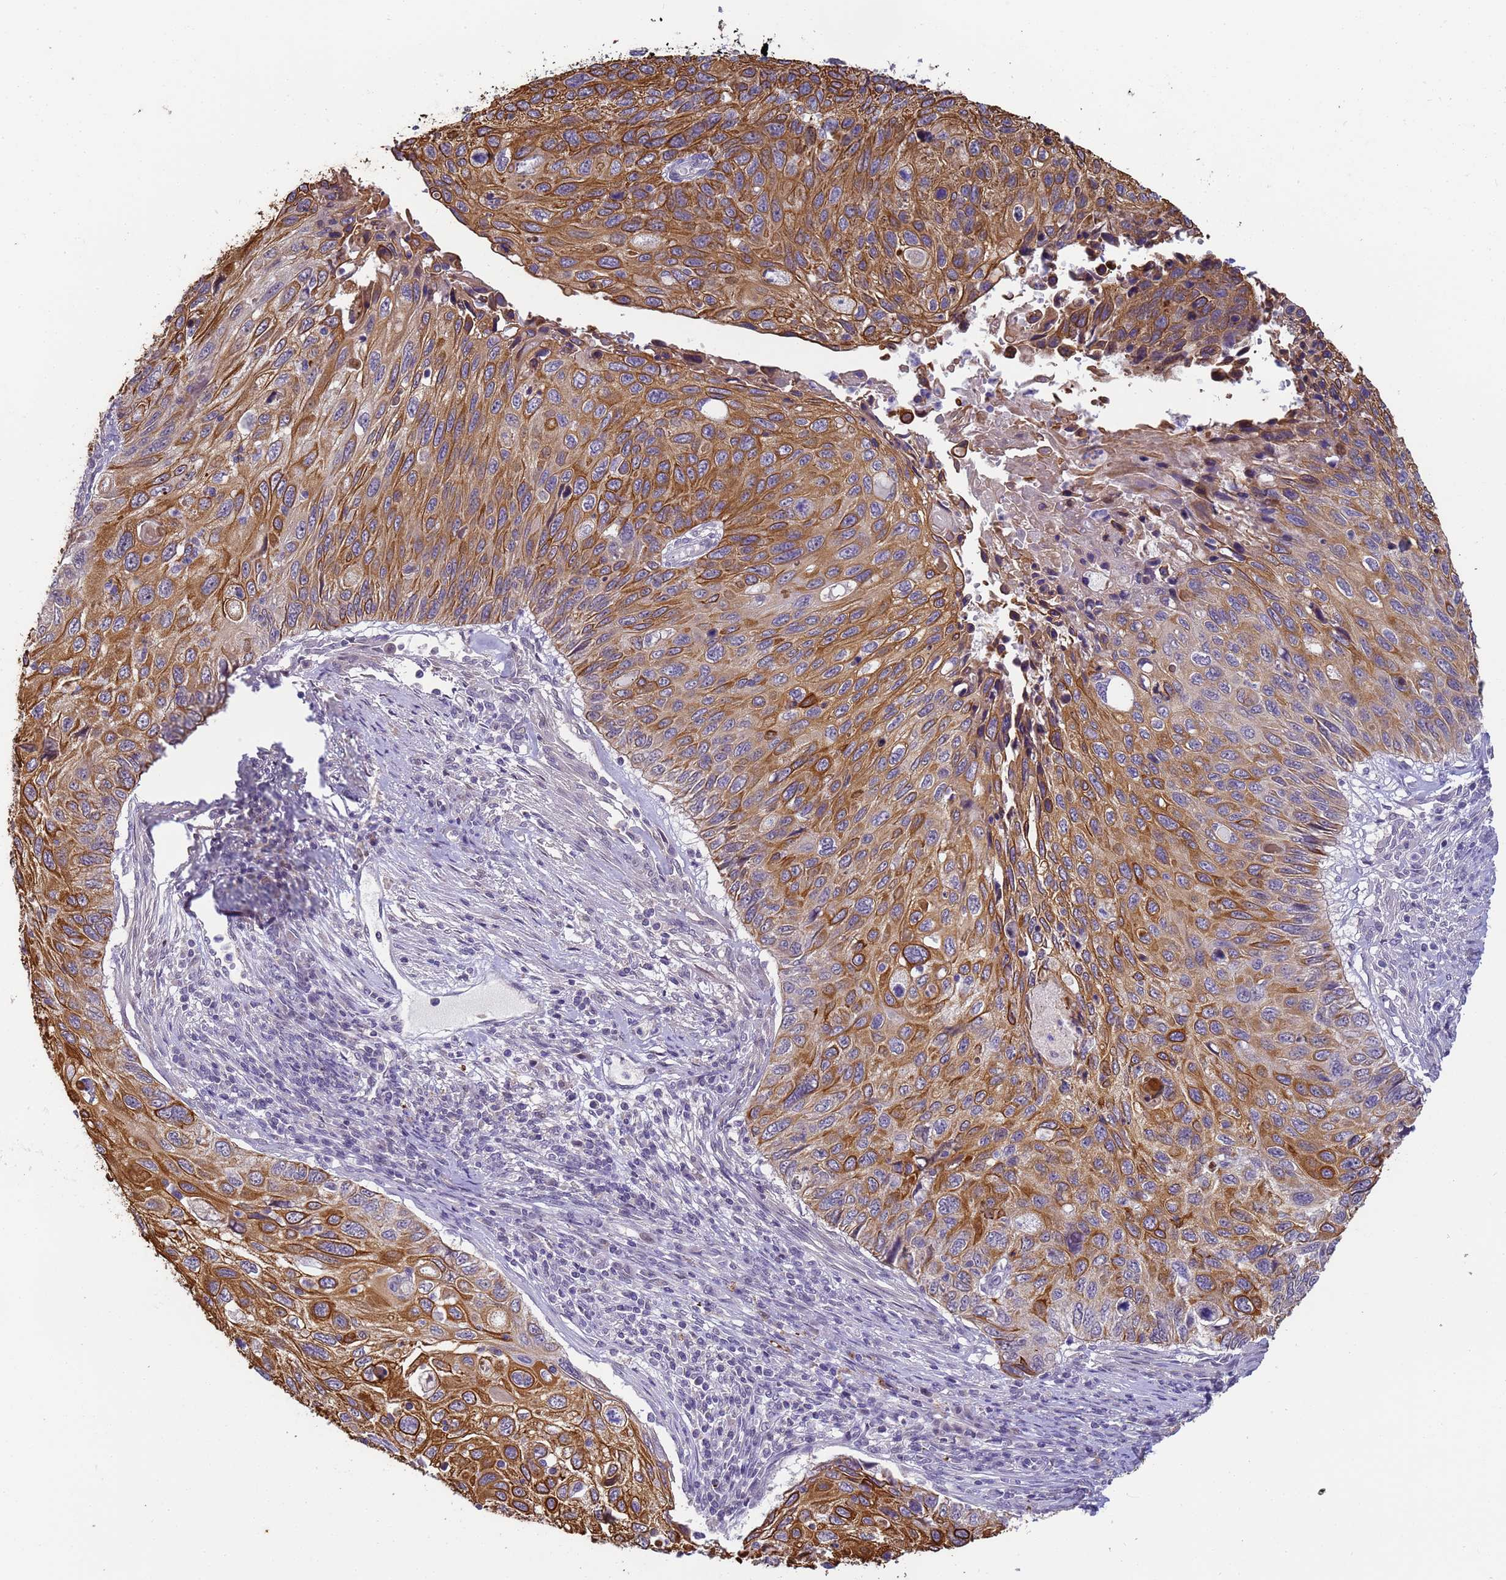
{"staining": {"intensity": "strong", "quantity": ">75%", "location": "cytoplasmic/membranous"}, "tissue": "cervical cancer", "cell_type": "Tumor cells", "image_type": "cancer", "snomed": [{"axis": "morphology", "description": "Squamous cell carcinoma, NOS"}, {"axis": "topography", "description": "Cervix"}], "caption": "A micrograph of cervical squamous cell carcinoma stained for a protein exhibits strong cytoplasmic/membranous brown staining in tumor cells. The staining is performed using DAB (3,3'-diaminobenzidine) brown chromogen to label protein expression. The nuclei are counter-stained blue using hematoxylin.", "gene": "VWA3A", "patient": {"sex": "female", "age": 70}}